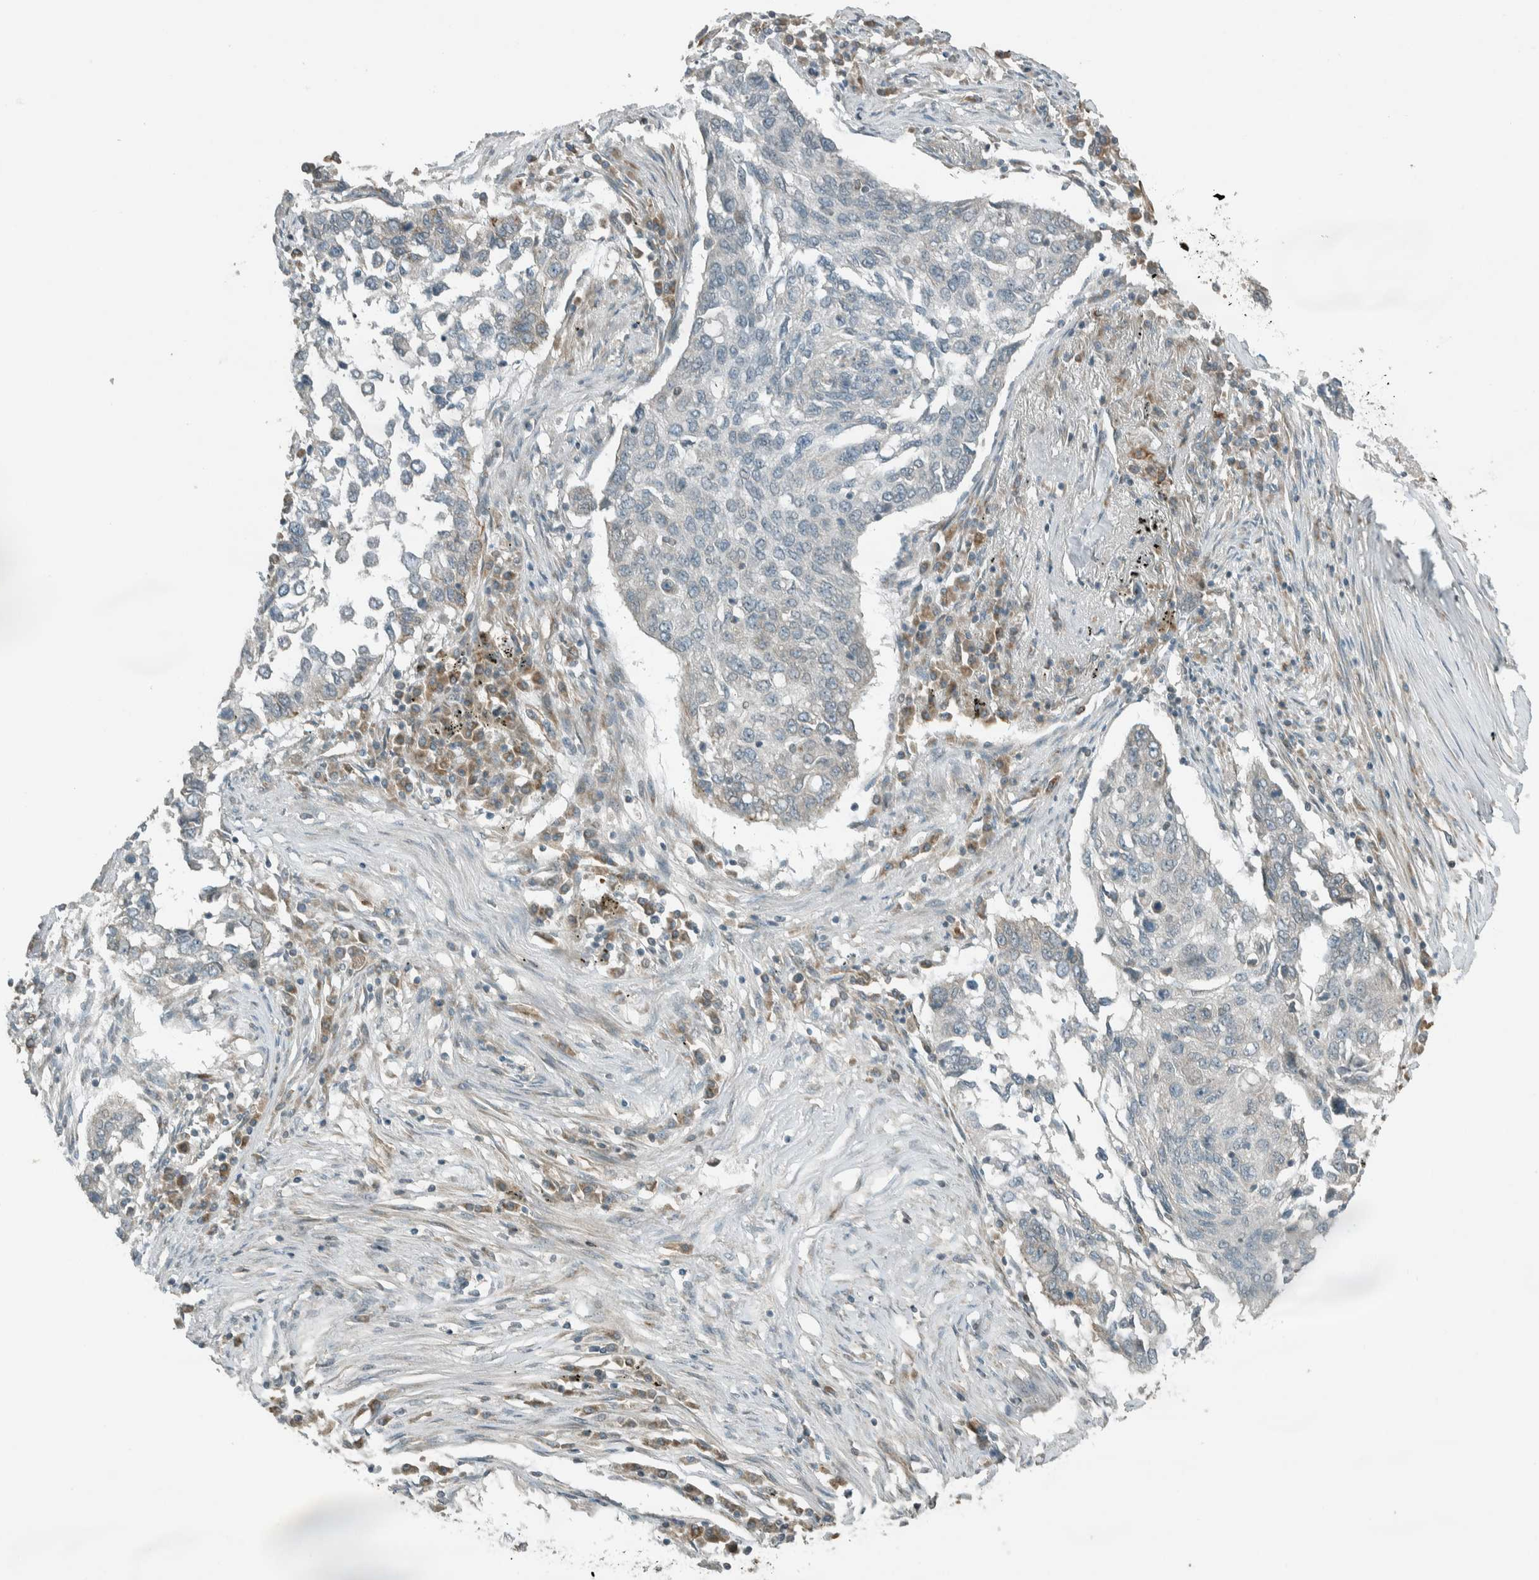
{"staining": {"intensity": "negative", "quantity": "none", "location": "none"}, "tissue": "lung cancer", "cell_type": "Tumor cells", "image_type": "cancer", "snomed": [{"axis": "morphology", "description": "Squamous cell carcinoma, NOS"}, {"axis": "topography", "description": "Lung"}], "caption": "Immunohistochemistry (IHC) of squamous cell carcinoma (lung) demonstrates no positivity in tumor cells. The staining was performed using DAB to visualize the protein expression in brown, while the nuclei were stained in blue with hematoxylin (Magnification: 20x).", "gene": "SEL1L", "patient": {"sex": "female", "age": 63}}